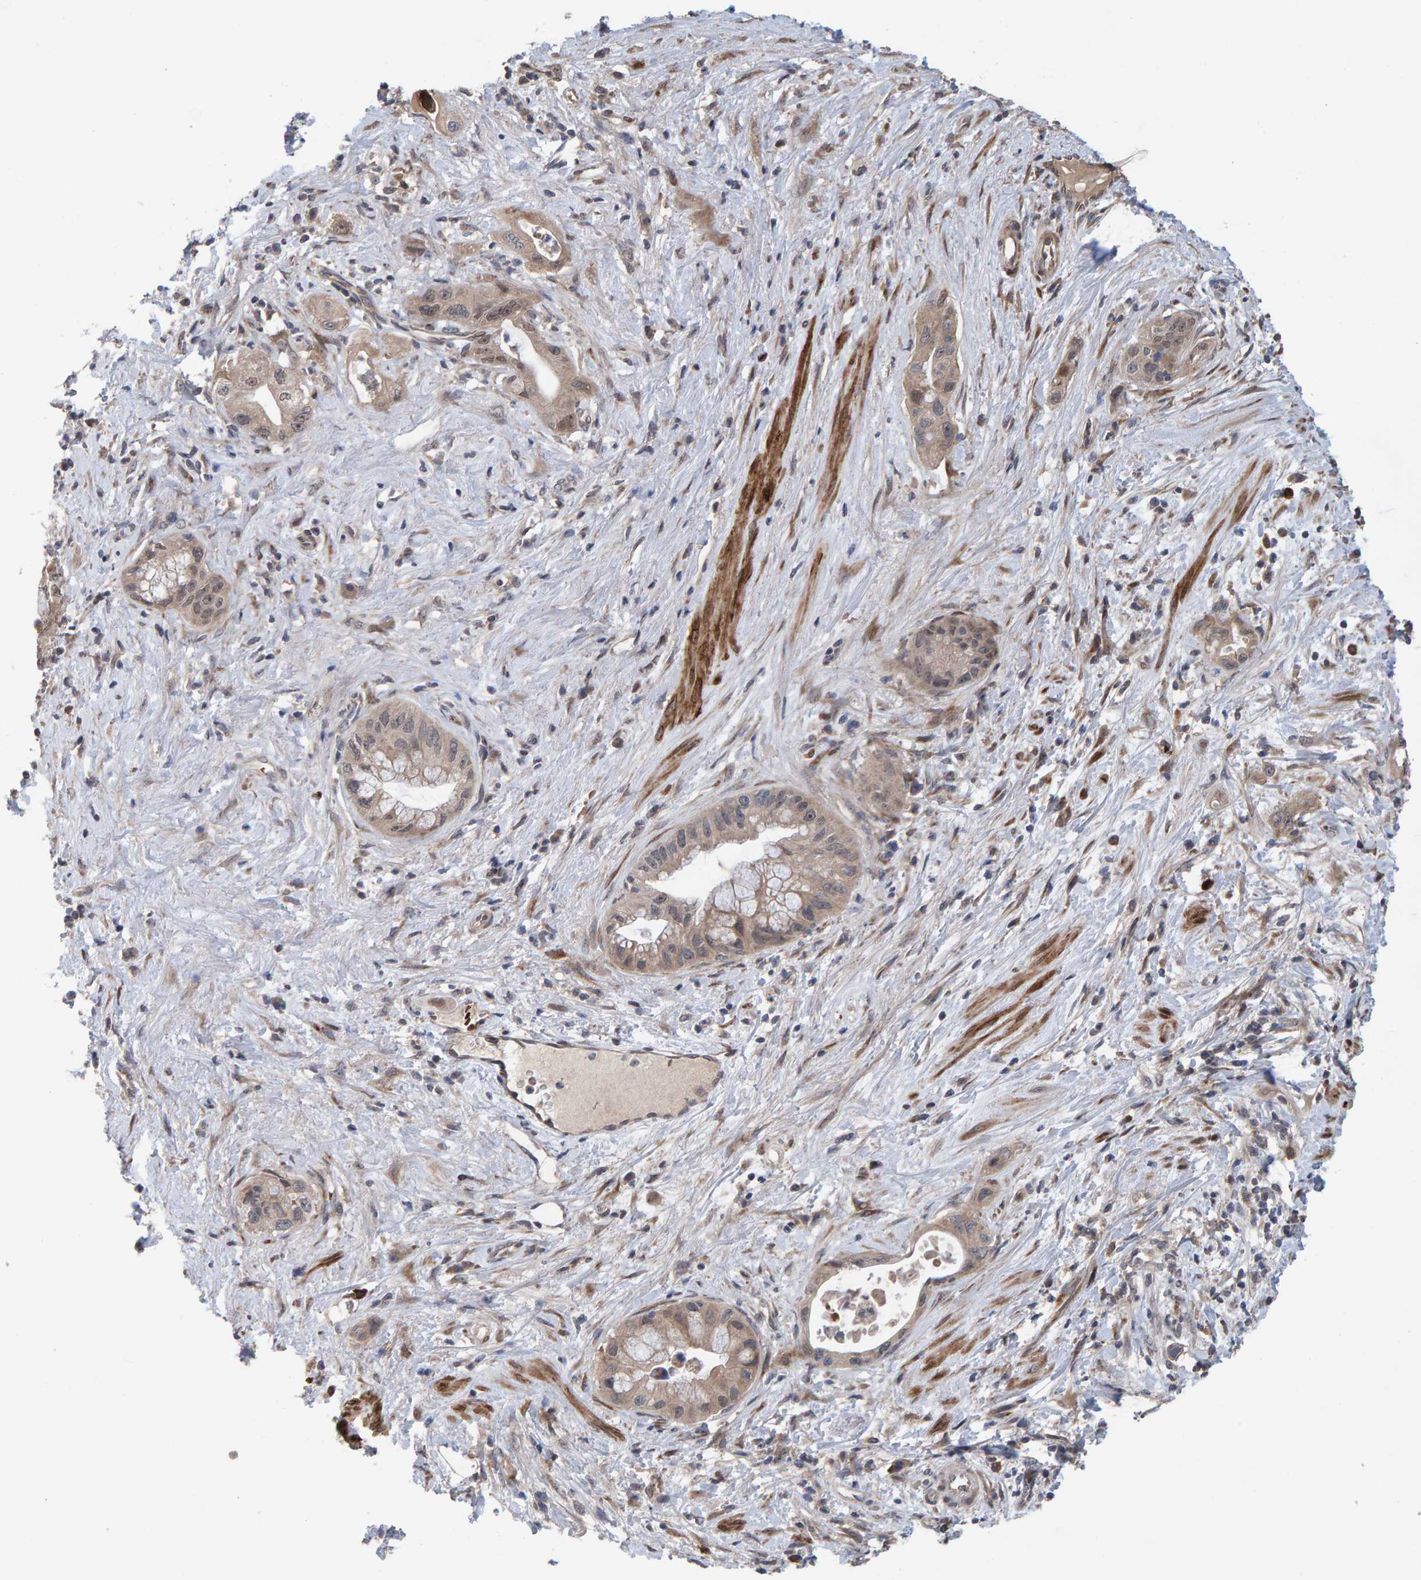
{"staining": {"intensity": "weak", "quantity": ">75%", "location": "cytoplasmic/membranous,nuclear"}, "tissue": "pancreatic cancer", "cell_type": "Tumor cells", "image_type": "cancer", "snomed": [{"axis": "morphology", "description": "Adenocarcinoma, NOS"}, {"axis": "topography", "description": "Pancreas"}], "caption": "Human pancreatic cancer (adenocarcinoma) stained for a protein (brown) displays weak cytoplasmic/membranous and nuclear positive staining in approximately >75% of tumor cells.", "gene": "MFSD6L", "patient": {"sex": "female", "age": 73}}